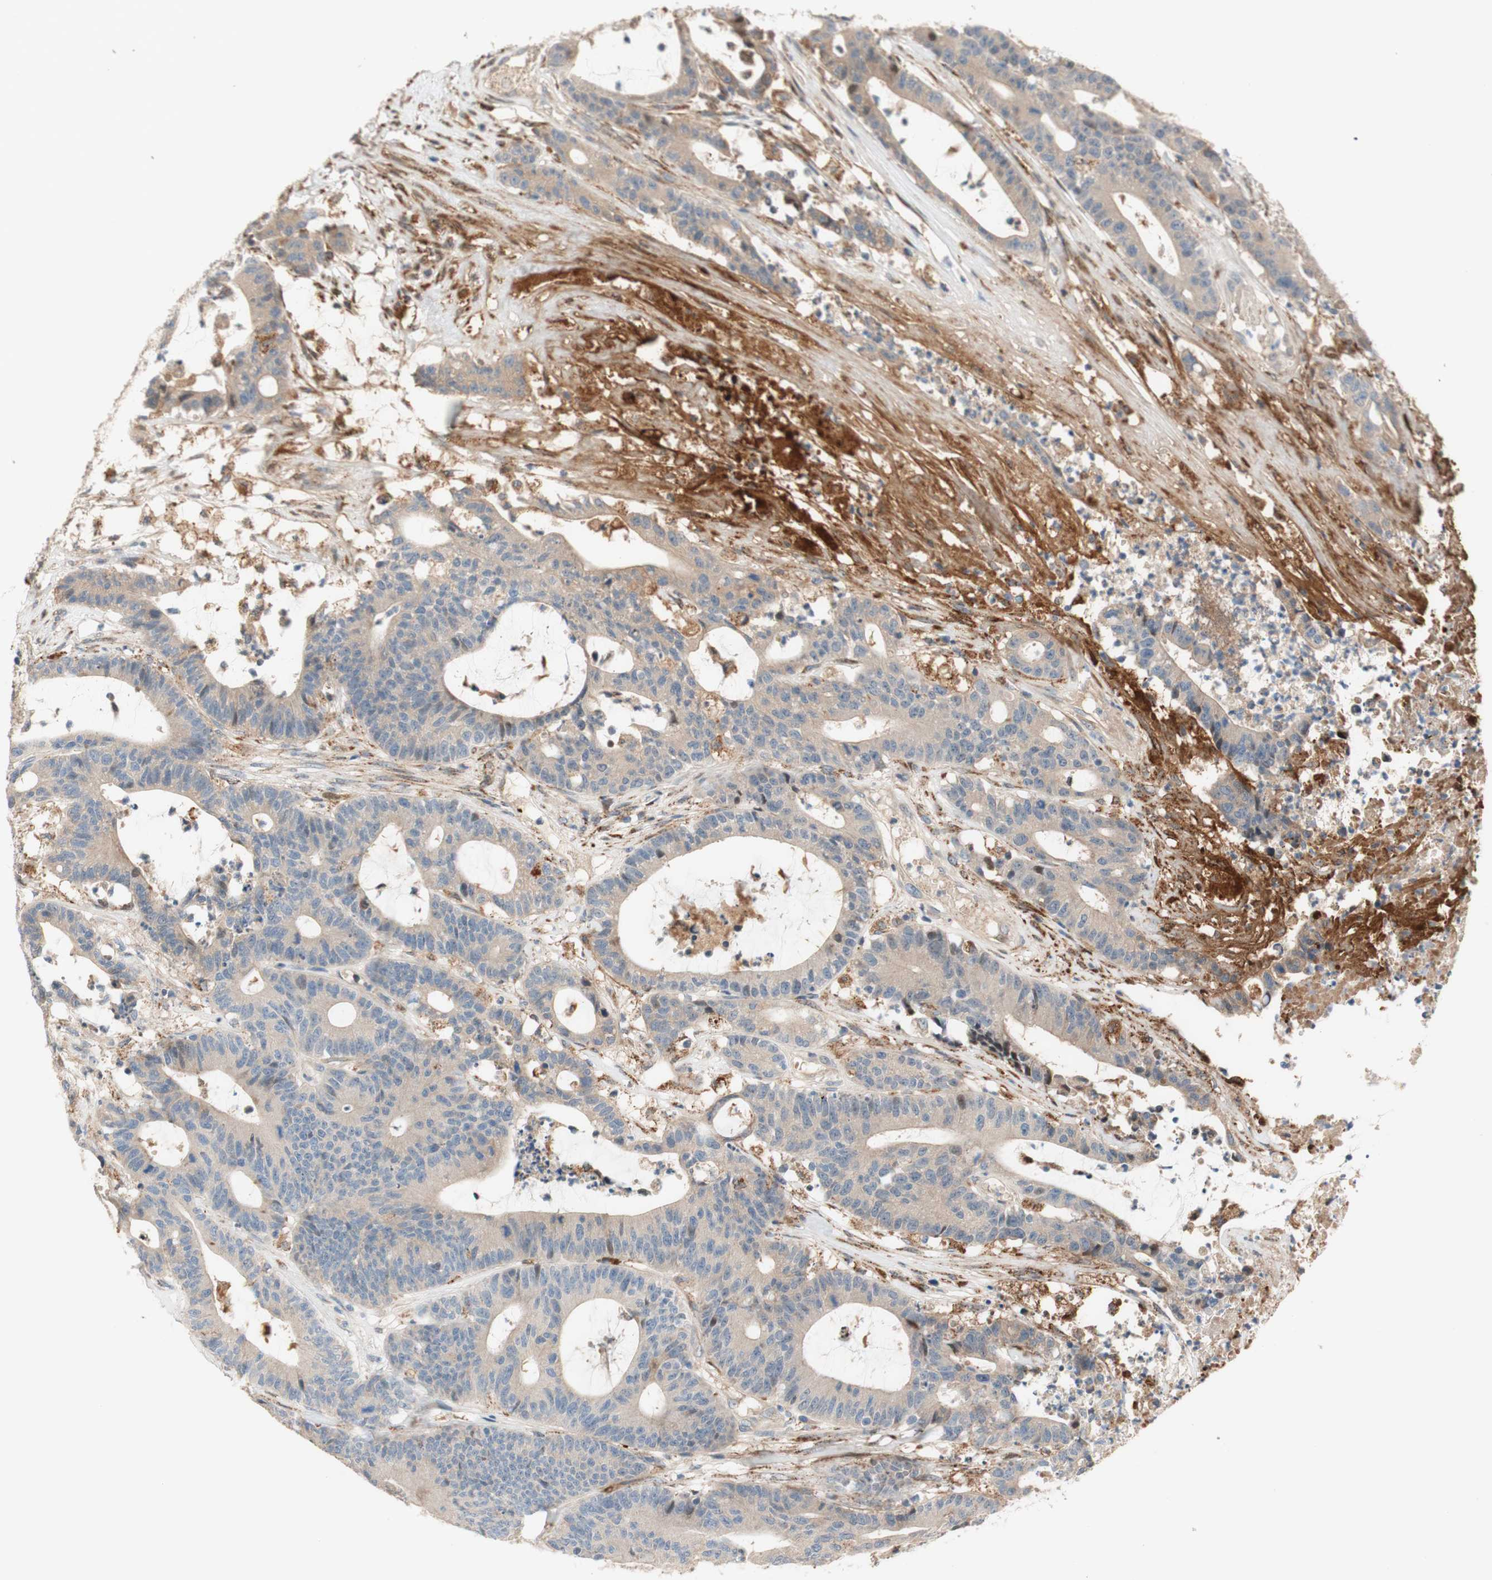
{"staining": {"intensity": "negative", "quantity": "none", "location": "none"}, "tissue": "colorectal cancer", "cell_type": "Tumor cells", "image_type": "cancer", "snomed": [{"axis": "morphology", "description": "Adenocarcinoma, NOS"}, {"axis": "topography", "description": "Colon"}], "caption": "There is no significant positivity in tumor cells of adenocarcinoma (colorectal).", "gene": "PTPN21", "patient": {"sex": "female", "age": 84}}